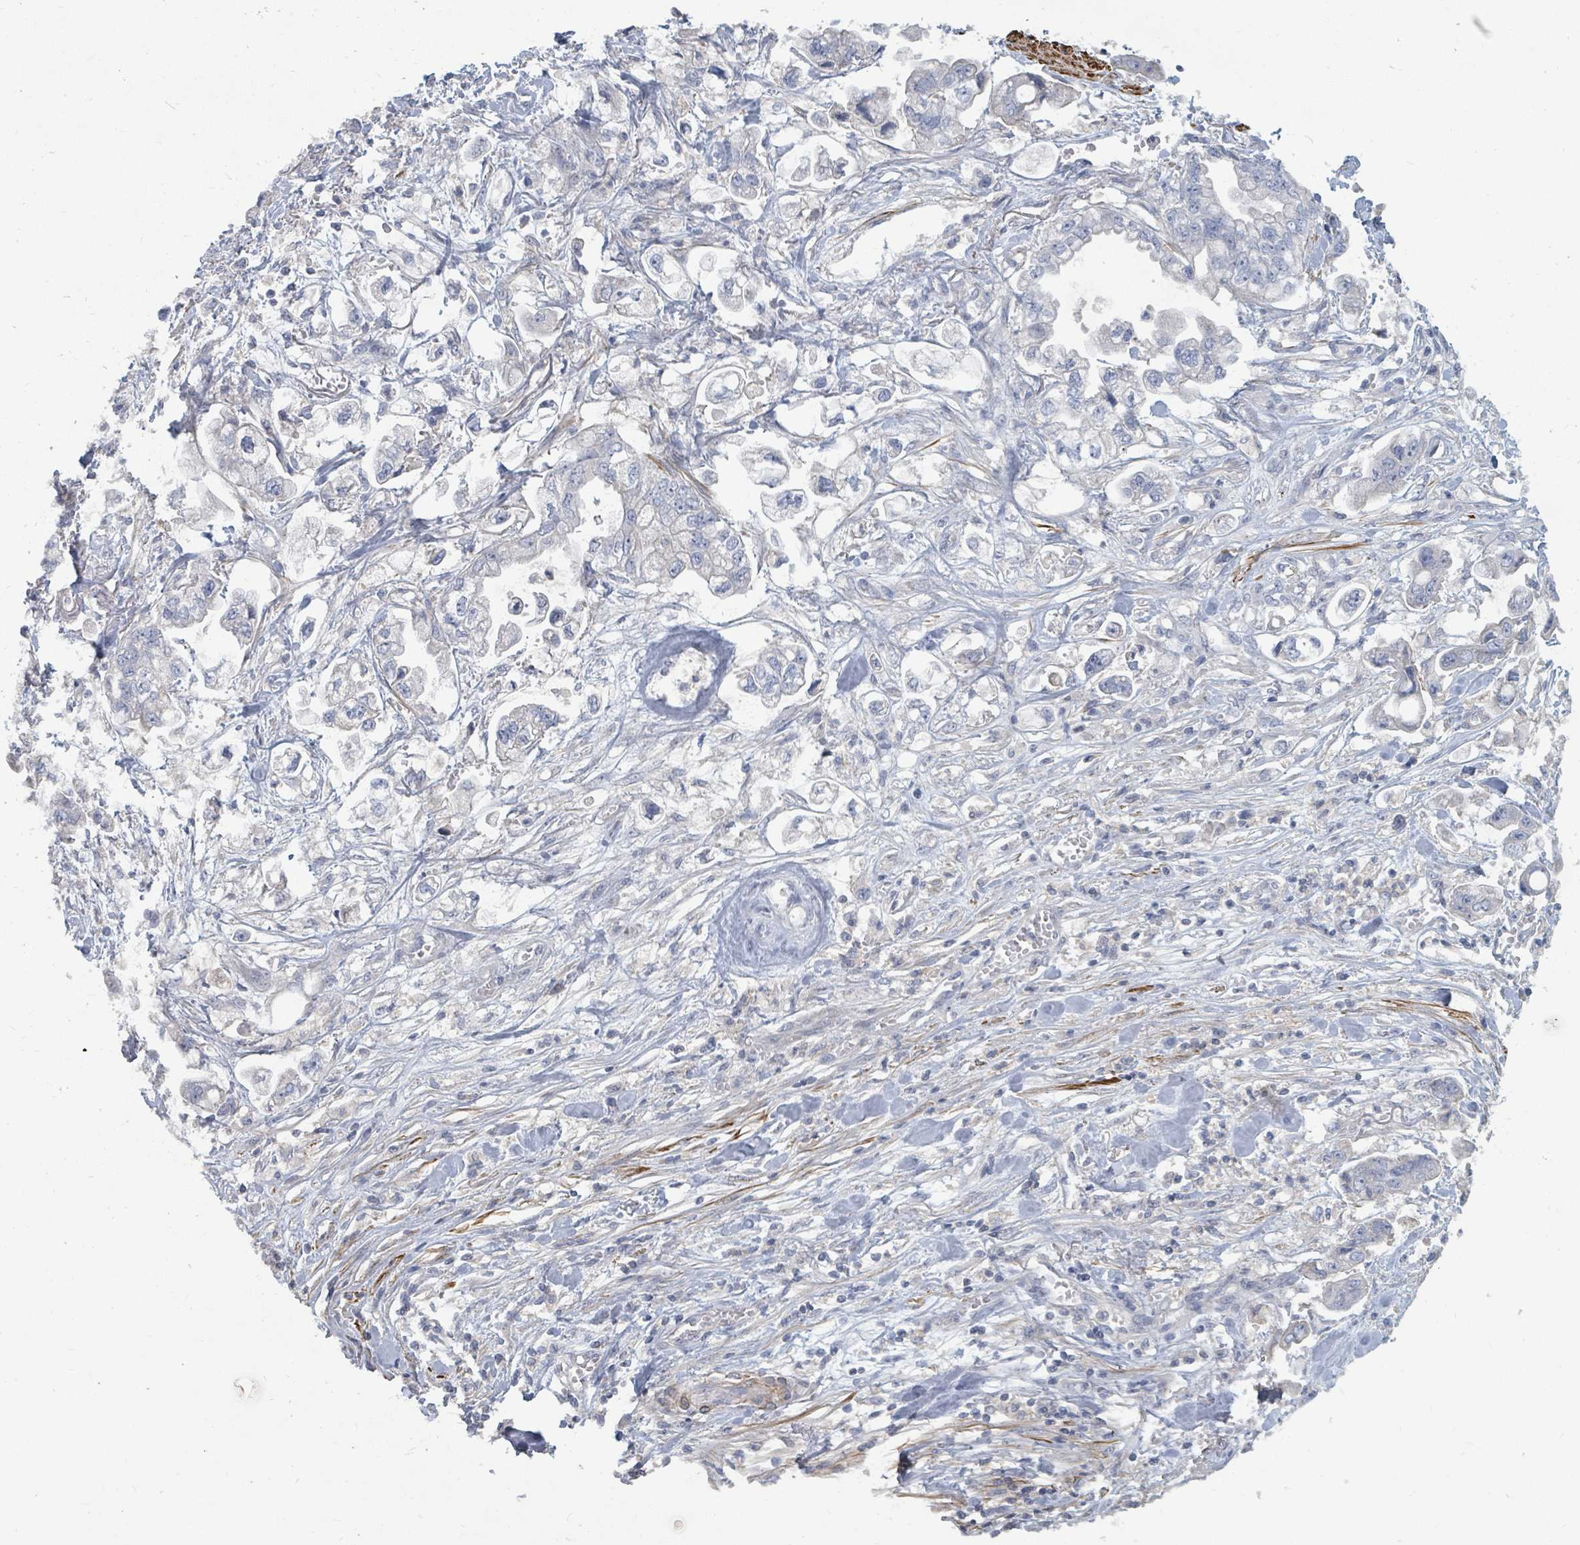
{"staining": {"intensity": "negative", "quantity": "none", "location": "none"}, "tissue": "stomach cancer", "cell_type": "Tumor cells", "image_type": "cancer", "snomed": [{"axis": "morphology", "description": "Adenocarcinoma, NOS"}, {"axis": "topography", "description": "Stomach"}], "caption": "This is a image of immunohistochemistry staining of stomach adenocarcinoma, which shows no staining in tumor cells.", "gene": "ARGFX", "patient": {"sex": "male", "age": 62}}